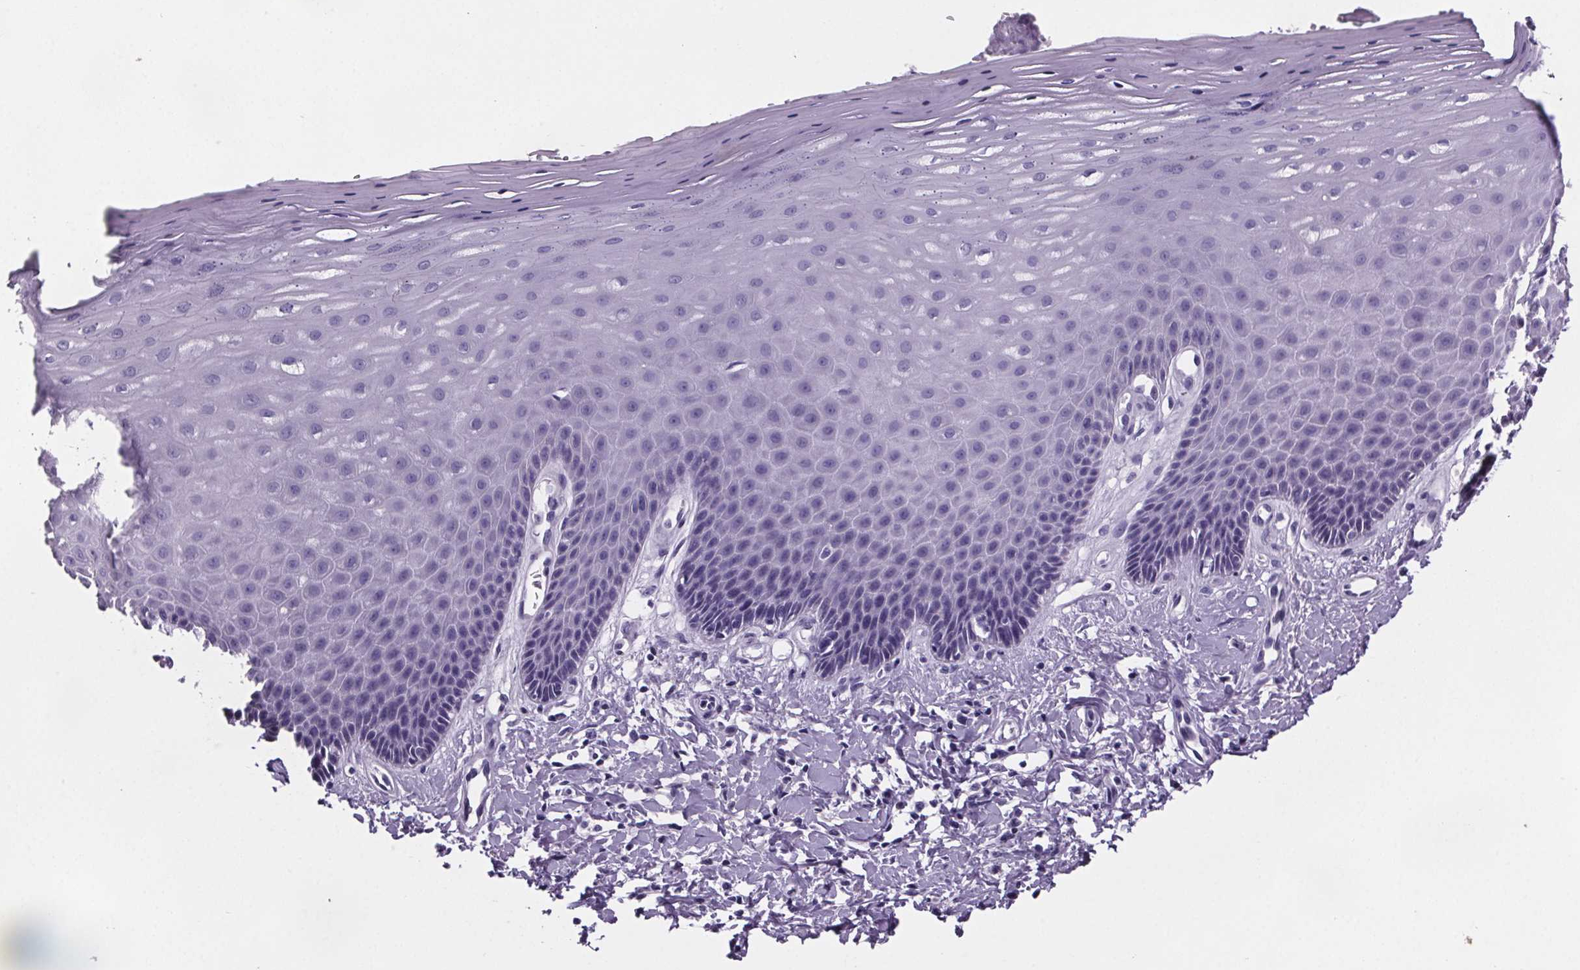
{"staining": {"intensity": "negative", "quantity": "none", "location": "none"}, "tissue": "vagina", "cell_type": "Squamous epithelial cells", "image_type": "normal", "snomed": [{"axis": "morphology", "description": "Normal tissue, NOS"}, {"axis": "topography", "description": "Vagina"}], "caption": "IHC of normal human vagina displays no staining in squamous epithelial cells. (DAB (3,3'-diaminobenzidine) immunohistochemistry (IHC), high magnification).", "gene": "CUBN", "patient": {"sex": "female", "age": 83}}